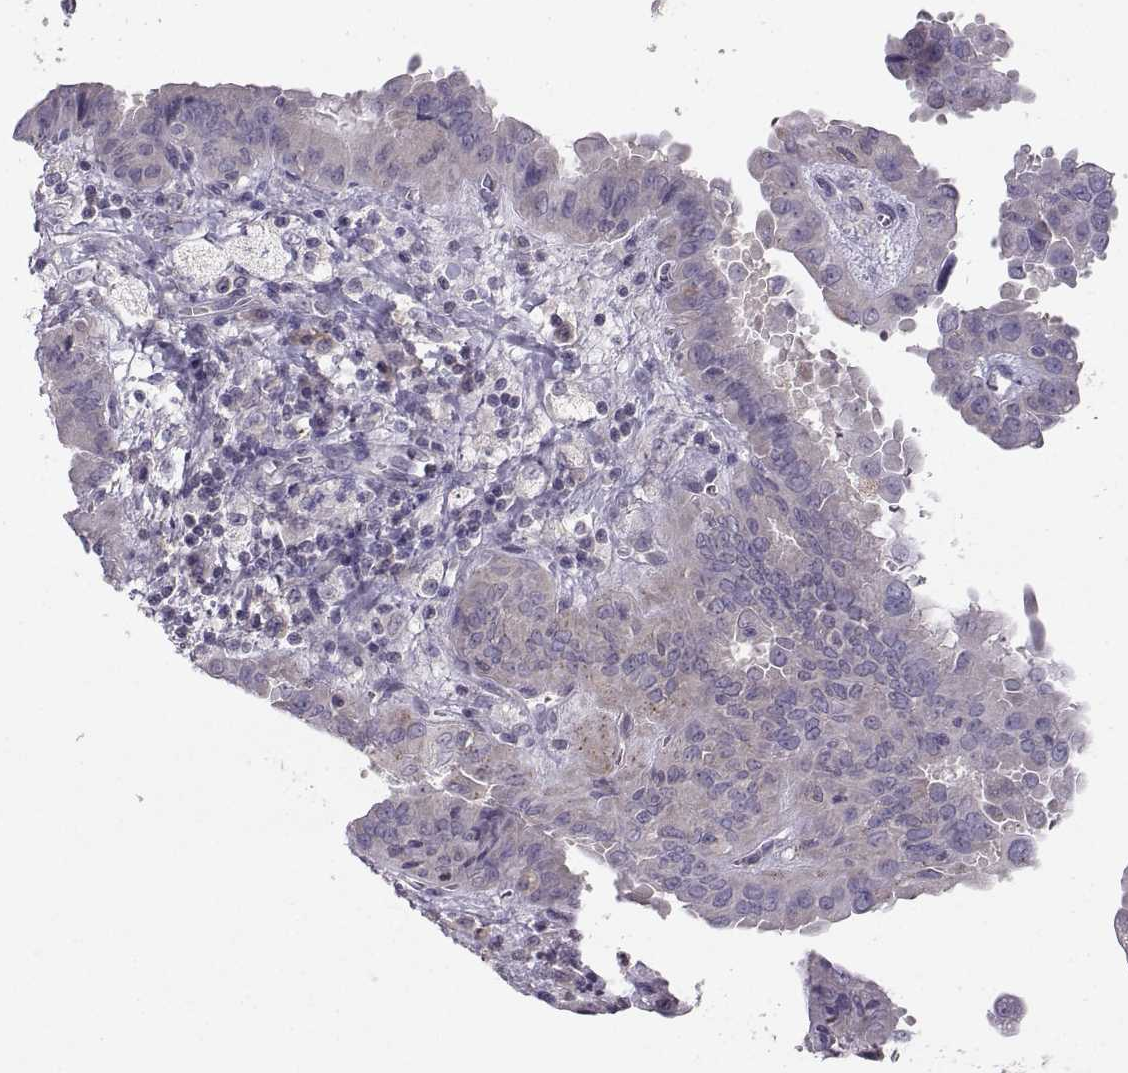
{"staining": {"intensity": "negative", "quantity": "none", "location": "none"}, "tissue": "thyroid cancer", "cell_type": "Tumor cells", "image_type": "cancer", "snomed": [{"axis": "morphology", "description": "Papillary adenocarcinoma, NOS"}, {"axis": "topography", "description": "Thyroid gland"}], "caption": "A high-resolution photomicrograph shows immunohistochemistry (IHC) staining of thyroid papillary adenocarcinoma, which reveals no significant staining in tumor cells.", "gene": "FCAMR", "patient": {"sex": "female", "age": 37}}